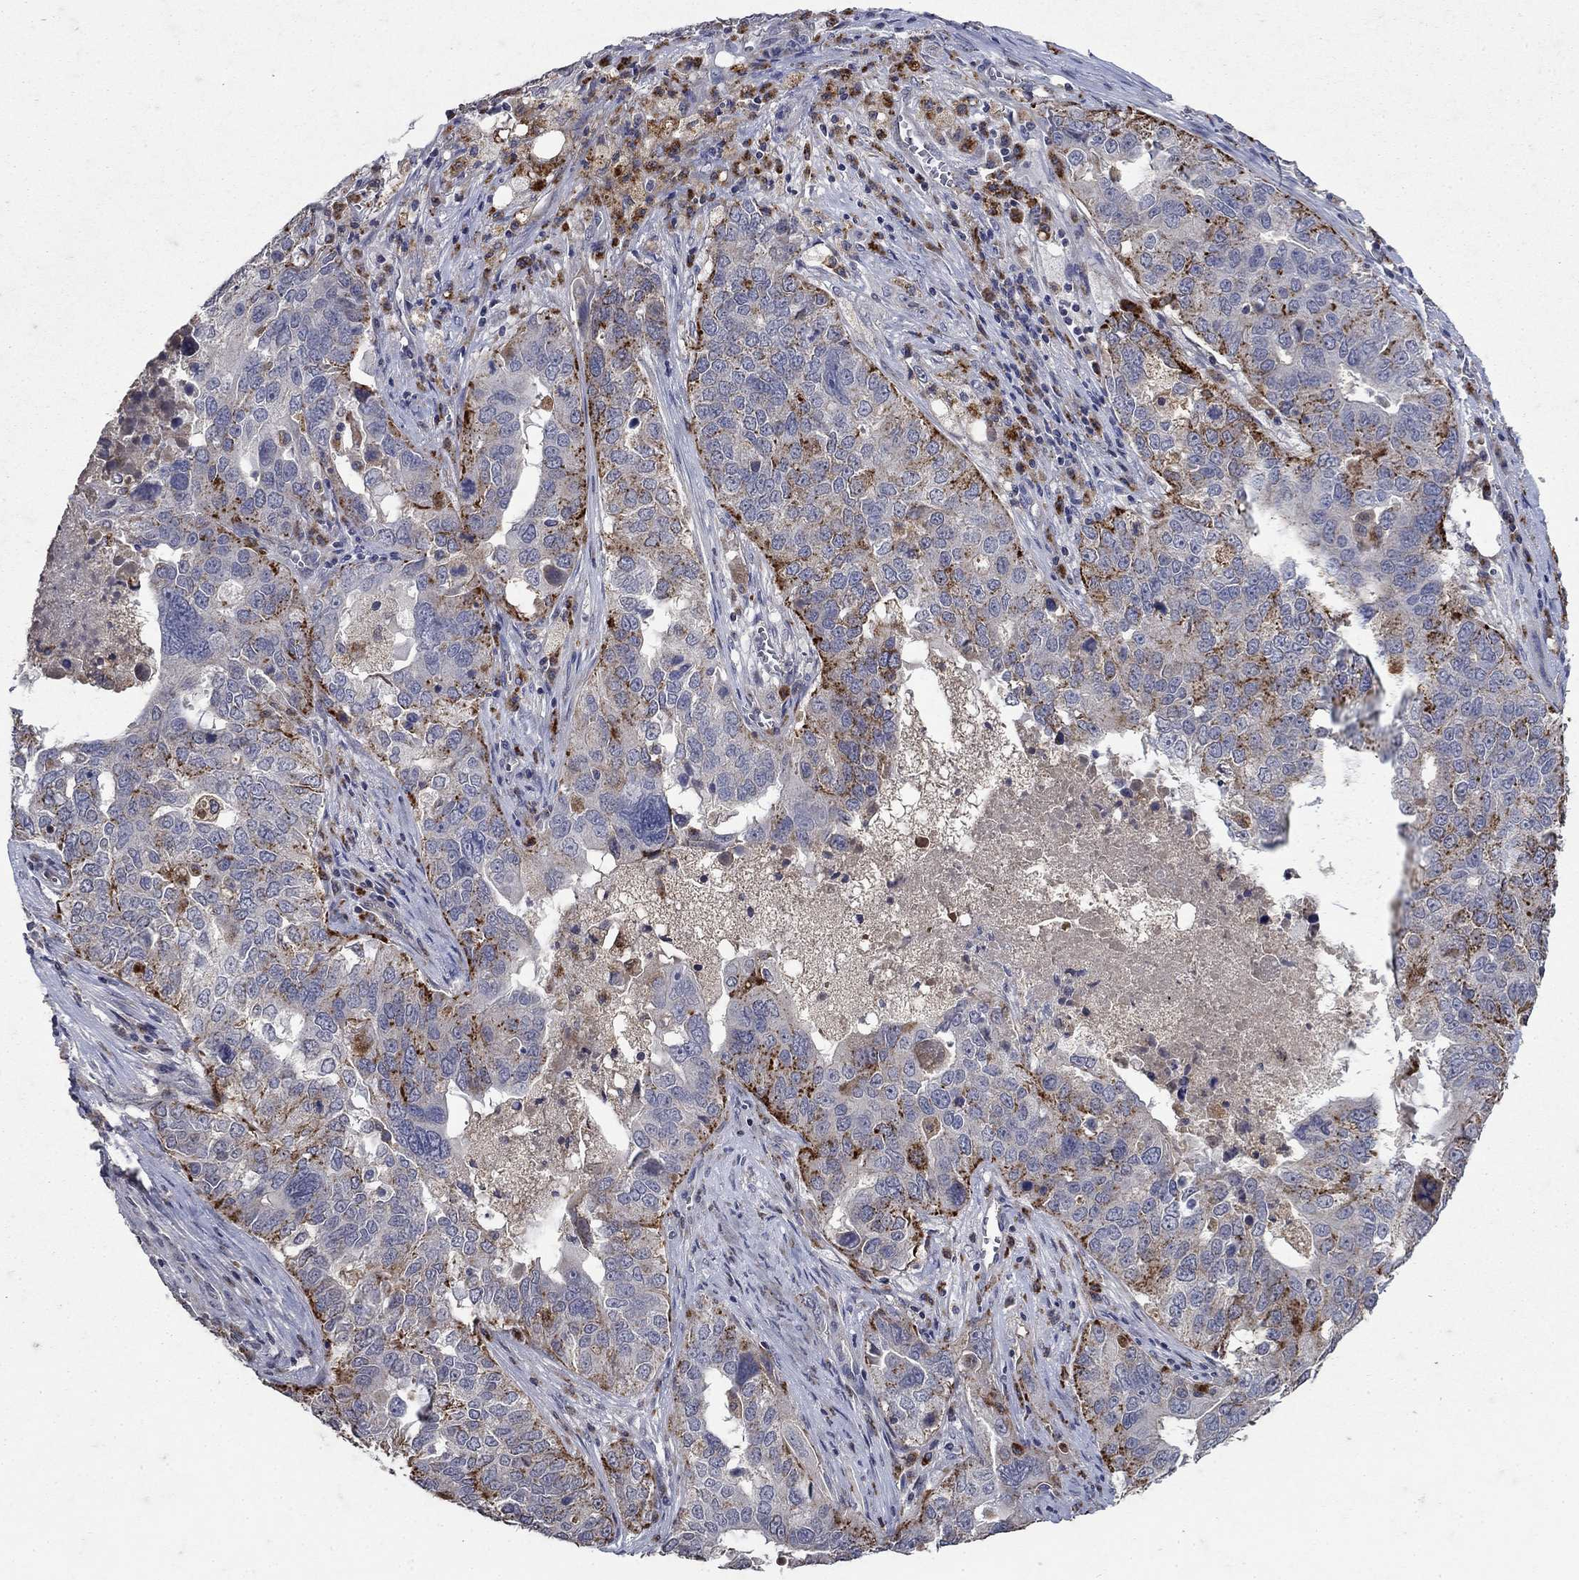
{"staining": {"intensity": "strong", "quantity": "<25%", "location": "cytoplasmic/membranous"}, "tissue": "ovarian cancer", "cell_type": "Tumor cells", "image_type": "cancer", "snomed": [{"axis": "morphology", "description": "Carcinoma, endometroid"}, {"axis": "topography", "description": "Soft tissue"}, {"axis": "topography", "description": "Ovary"}], "caption": "This image reveals immunohistochemistry (IHC) staining of ovarian endometroid carcinoma, with medium strong cytoplasmic/membranous positivity in approximately <25% of tumor cells.", "gene": "NPC2", "patient": {"sex": "female", "age": 52}}